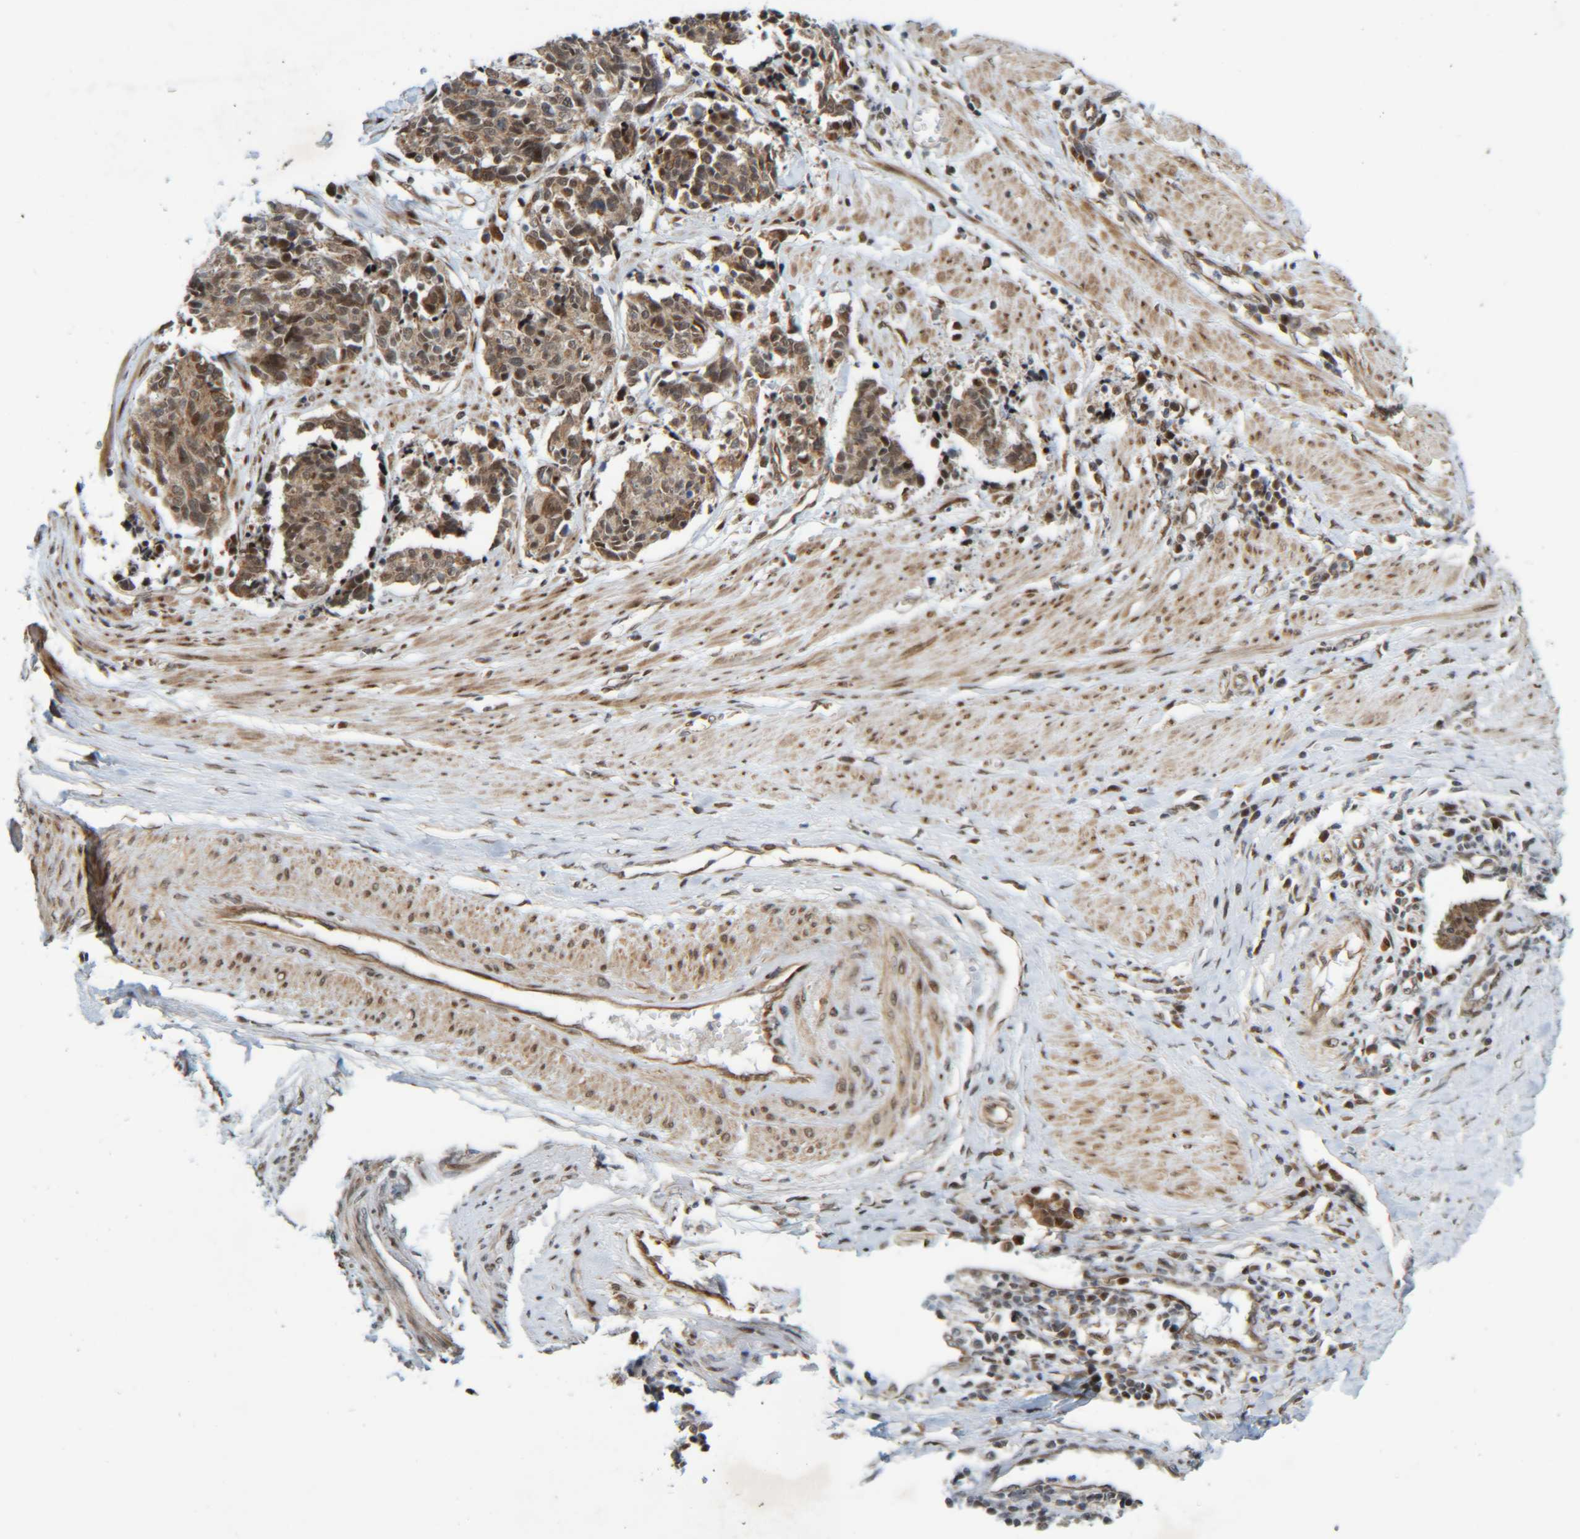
{"staining": {"intensity": "weak", "quantity": ">75%", "location": "cytoplasmic/membranous,nuclear"}, "tissue": "cervical cancer", "cell_type": "Tumor cells", "image_type": "cancer", "snomed": [{"axis": "morphology", "description": "Normal tissue, NOS"}, {"axis": "morphology", "description": "Squamous cell carcinoma, NOS"}, {"axis": "topography", "description": "Cervix"}], "caption": "A brown stain labels weak cytoplasmic/membranous and nuclear staining of a protein in human cervical cancer (squamous cell carcinoma) tumor cells. (IHC, brightfield microscopy, high magnification).", "gene": "CCDC57", "patient": {"sex": "female", "age": 35}}